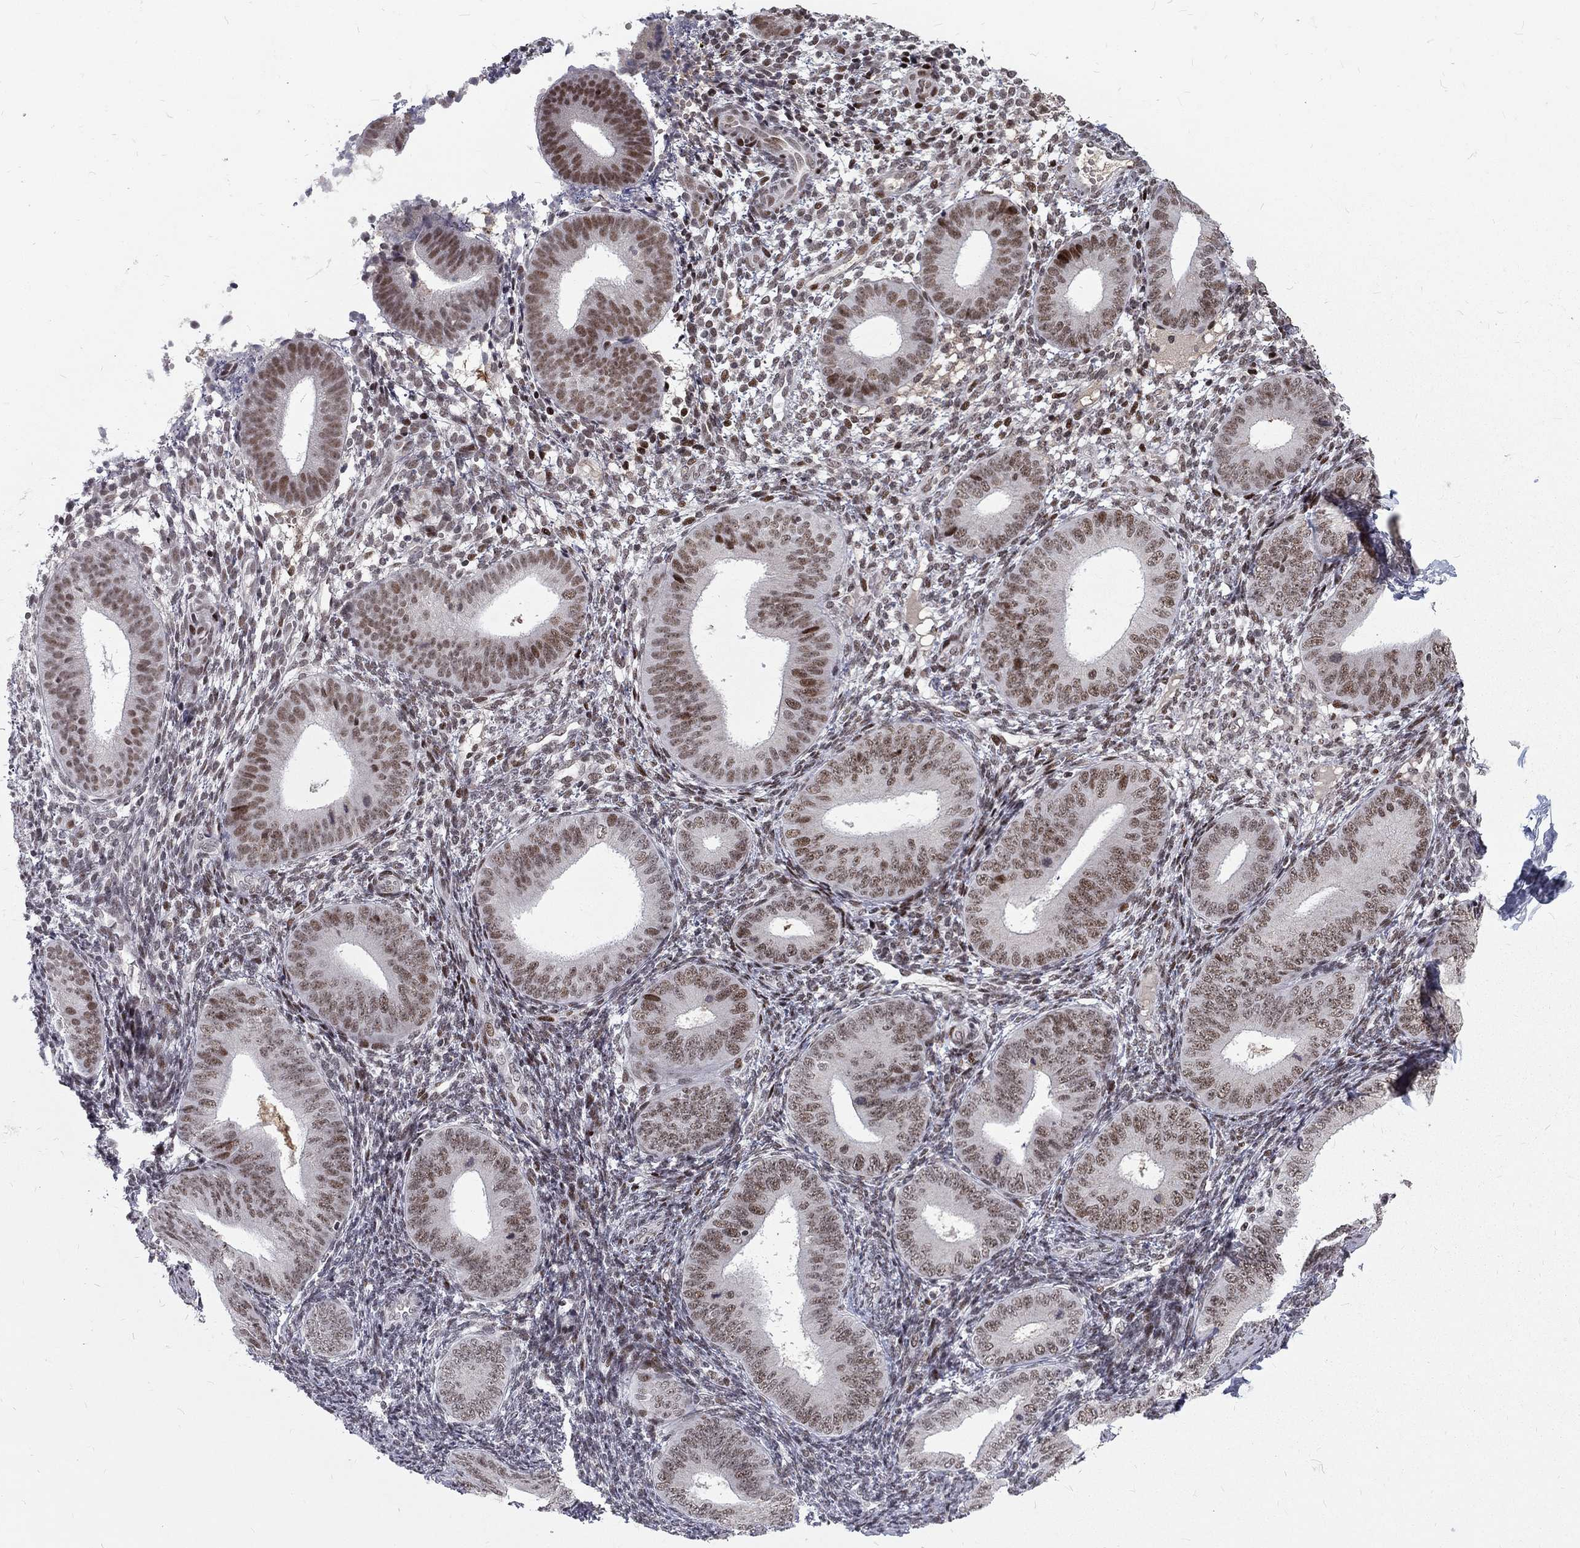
{"staining": {"intensity": "moderate", "quantity": "25%-75%", "location": "nuclear"}, "tissue": "endometrium", "cell_type": "Cells in endometrial stroma", "image_type": "normal", "snomed": [{"axis": "morphology", "description": "Normal tissue, NOS"}, {"axis": "topography", "description": "Endometrium"}], "caption": "A high-resolution image shows immunohistochemistry staining of normal endometrium, which displays moderate nuclear positivity in approximately 25%-75% of cells in endometrial stroma.", "gene": "TCEAL1", "patient": {"sex": "female", "age": 39}}